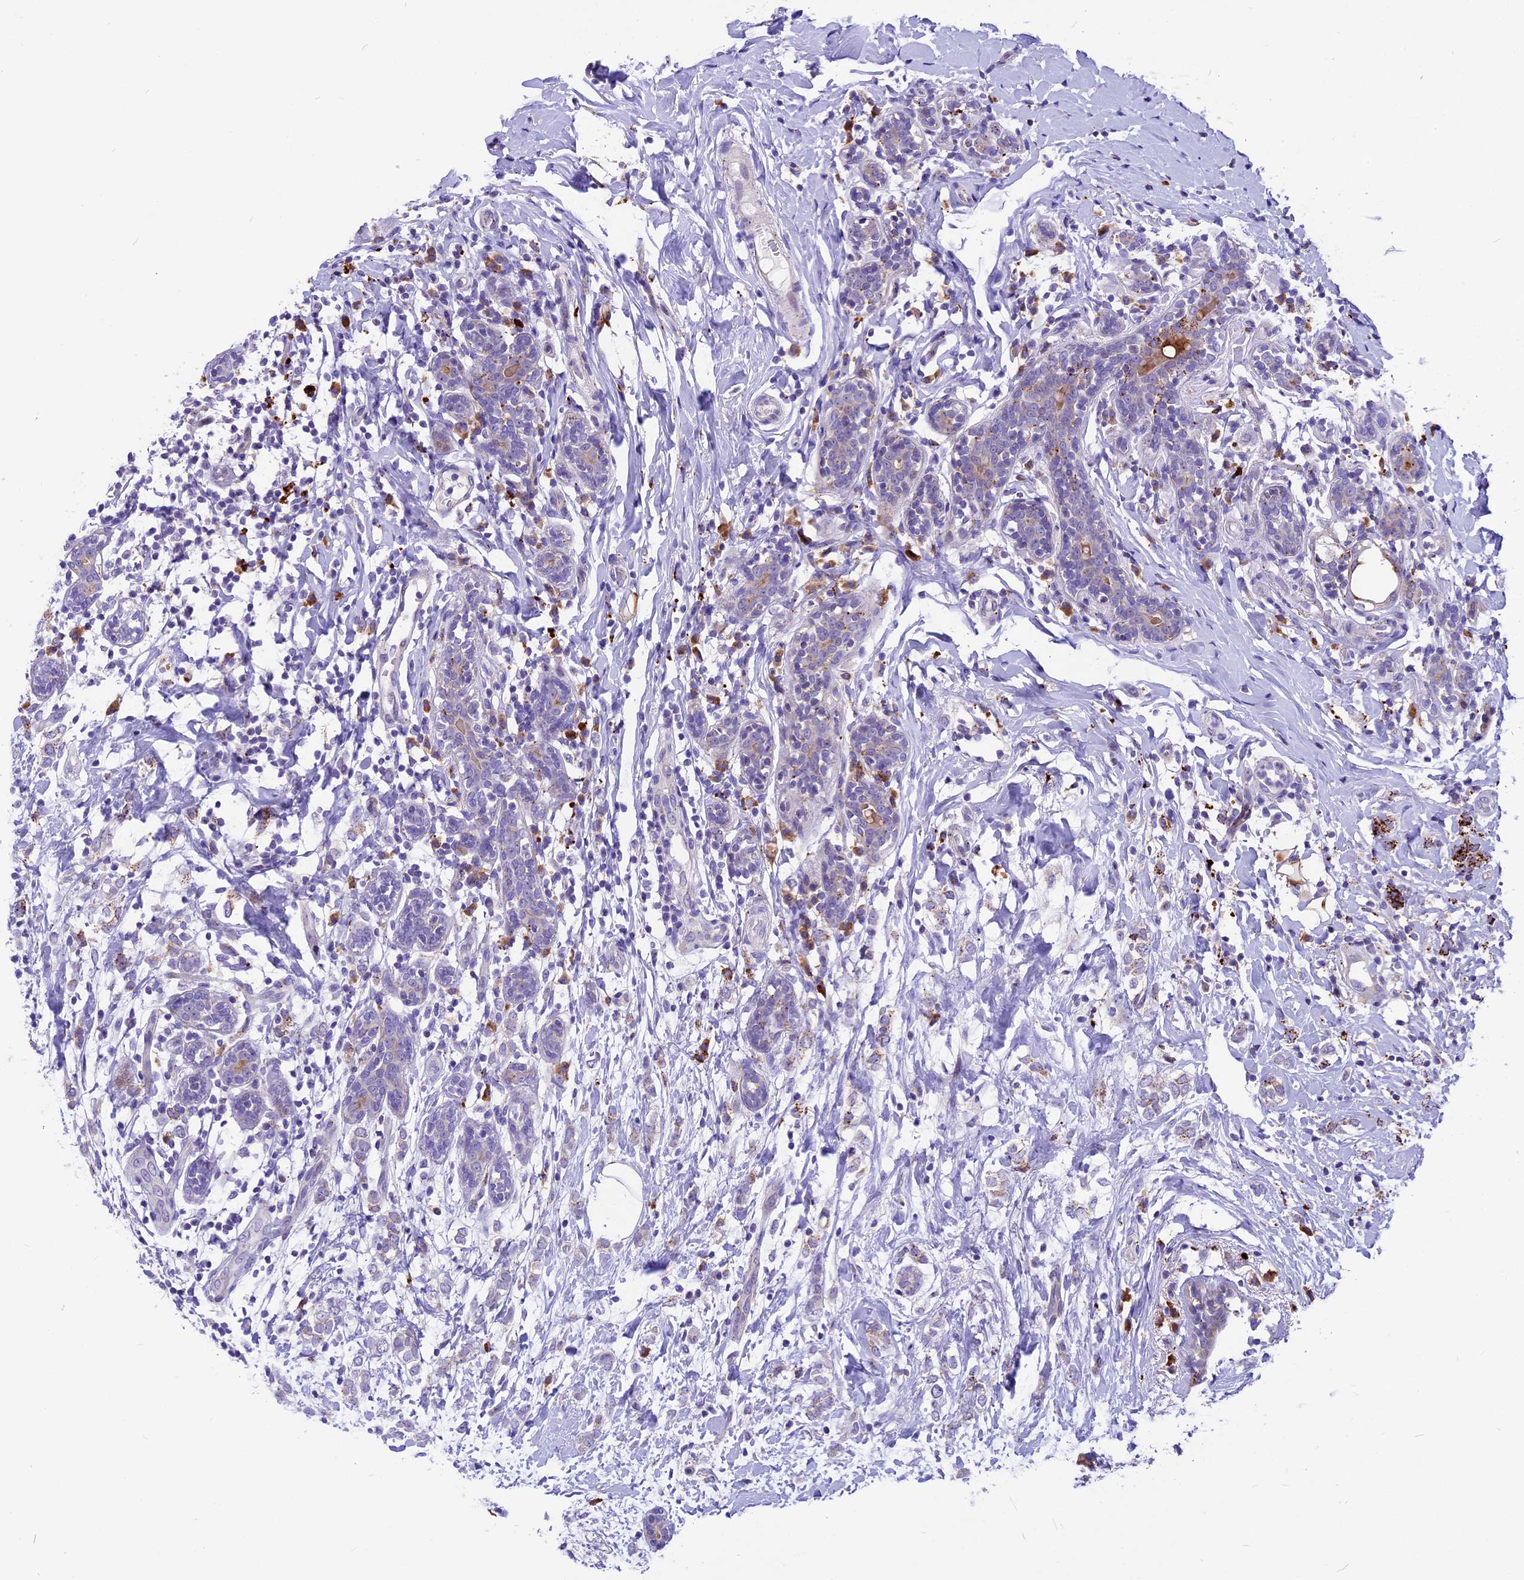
{"staining": {"intensity": "moderate", "quantity": "25%-75%", "location": "cytoplasmic/membranous"}, "tissue": "breast cancer", "cell_type": "Tumor cells", "image_type": "cancer", "snomed": [{"axis": "morphology", "description": "Normal tissue, NOS"}, {"axis": "morphology", "description": "Lobular carcinoma"}, {"axis": "topography", "description": "Breast"}], "caption": "Protein expression analysis of human breast cancer (lobular carcinoma) reveals moderate cytoplasmic/membranous positivity in about 25%-75% of tumor cells.", "gene": "THRSP", "patient": {"sex": "female", "age": 47}}